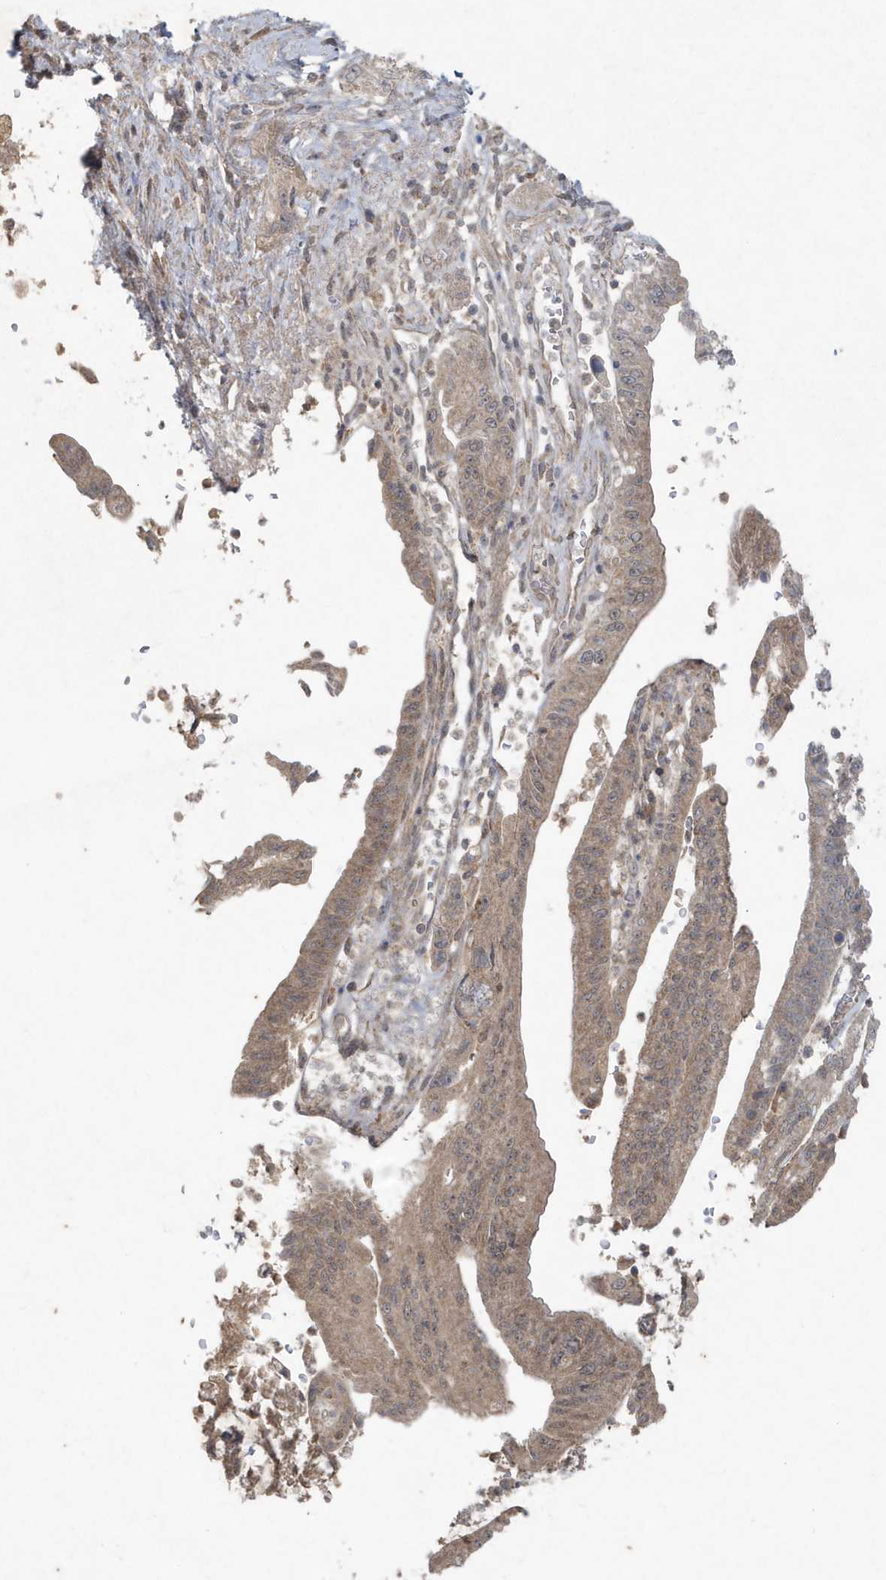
{"staining": {"intensity": "moderate", "quantity": ">75%", "location": "cytoplasmic/membranous"}, "tissue": "pancreatic cancer", "cell_type": "Tumor cells", "image_type": "cancer", "snomed": [{"axis": "morphology", "description": "Adenocarcinoma, NOS"}, {"axis": "topography", "description": "Pancreas"}], "caption": "Pancreatic cancer (adenocarcinoma) was stained to show a protein in brown. There is medium levels of moderate cytoplasmic/membranous expression in about >75% of tumor cells.", "gene": "C1RL", "patient": {"sex": "female", "age": 73}}